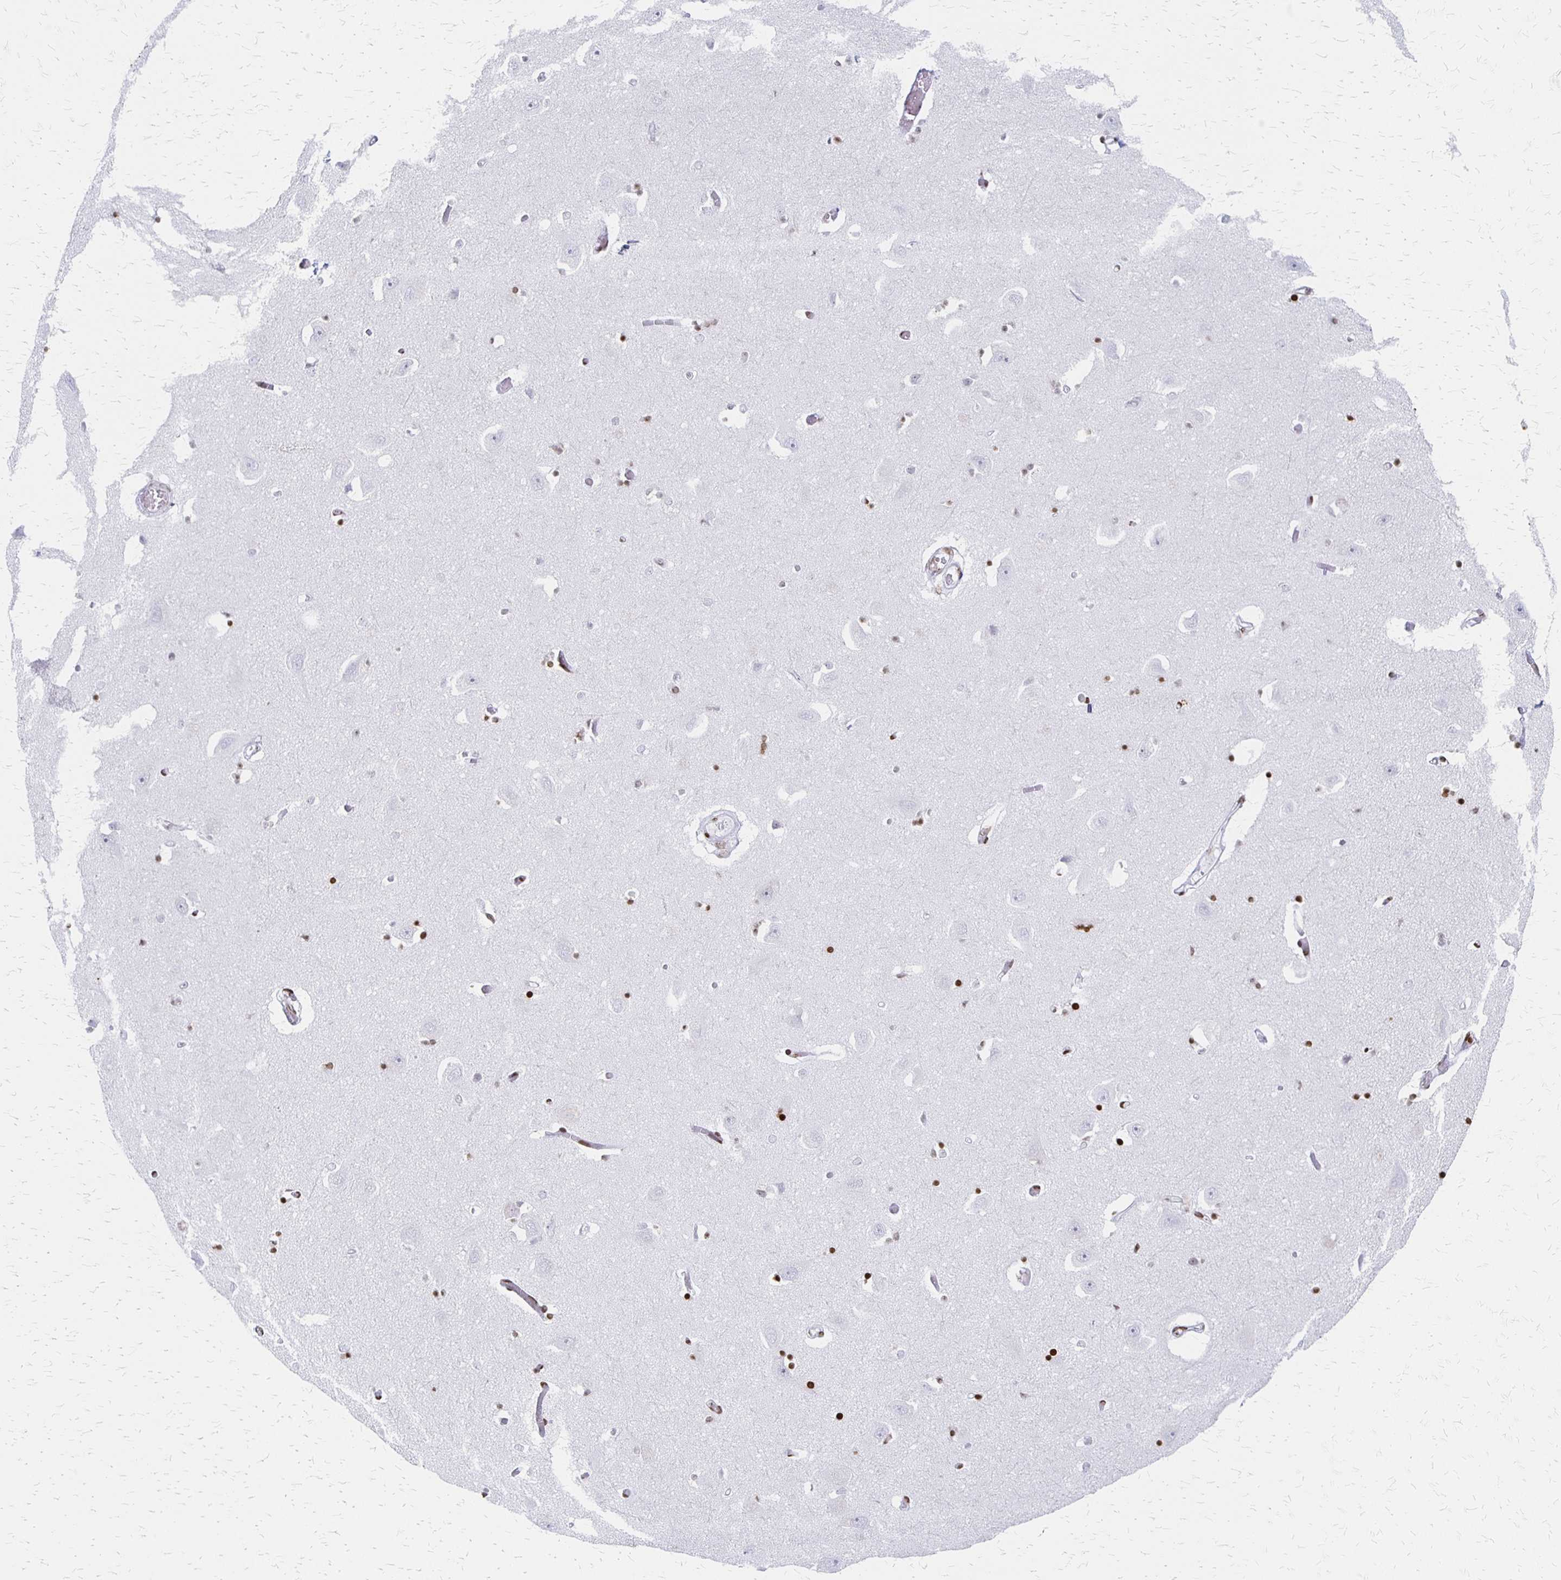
{"staining": {"intensity": "strong", "quantity": "25%-75%", "location": "nuclear"}, "tissue": "caudate", "cell_type": "Glial cells", "image_type": "normal", "snomed": [{"axis": "morphology", "description": "Normal tissue, NOS"}, {"axis": "topography", "description": "Lateral ventricle wall"}, {"axis": "topography", "description": "Hippocampus"}], "caption": "Glial cells demonstrate high levels of strong nuclear positivity in approximately 25%-75% of cells in unremarkable human caudate. The staining is performed using DAB (3,3'-diaminobenzidine) brown chromogen to label protein expression. The nuclei are counter-stained blue using hematoxylin.", "gene": "ZNF280C", "patient": {"sex": "female", "age": 63}}